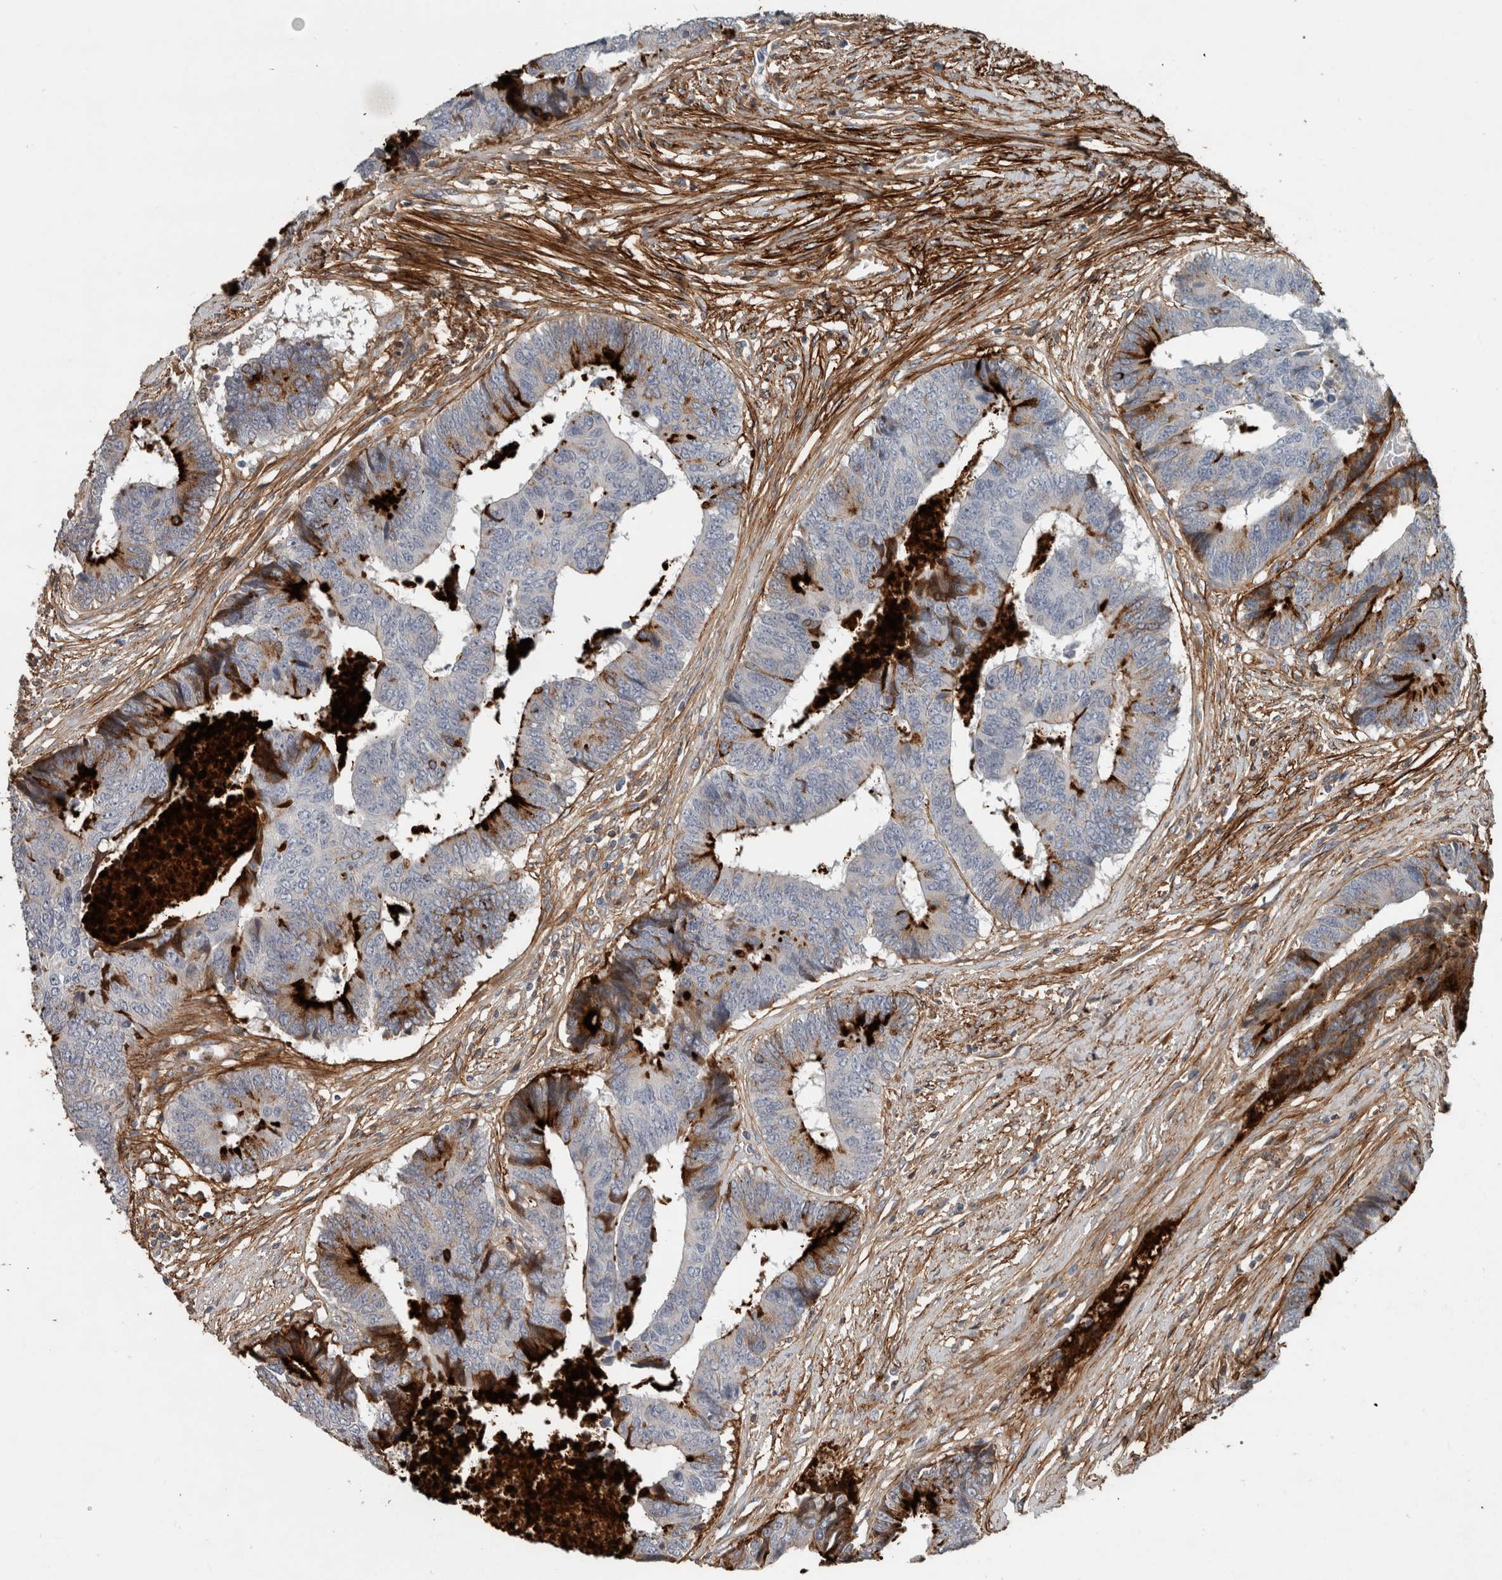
{"staining": {"intensity": "strong", "quantity": "<25%", "location": "cytoplasmic/membranous"}, "tissue": "colorectal cancer", "cell_type": "Tumor cells", "image_type": "cancer", "snomed": [{"axis": "morphology", "description": "Adenocarcinoma, NOS"}, {"axis": "topography", "description": "Rectum"}], "caption": "An immunohistochemistry (IHC) photomicrograph of neoplastic tissue is shown. Protein staining in brown shows strong cytoplasmic/membranous positivity in colorectal cancer (adenocarcinoma) within tumor cells.", "gene": "FN1", "patient": {"sex": "male", "age": 84}}